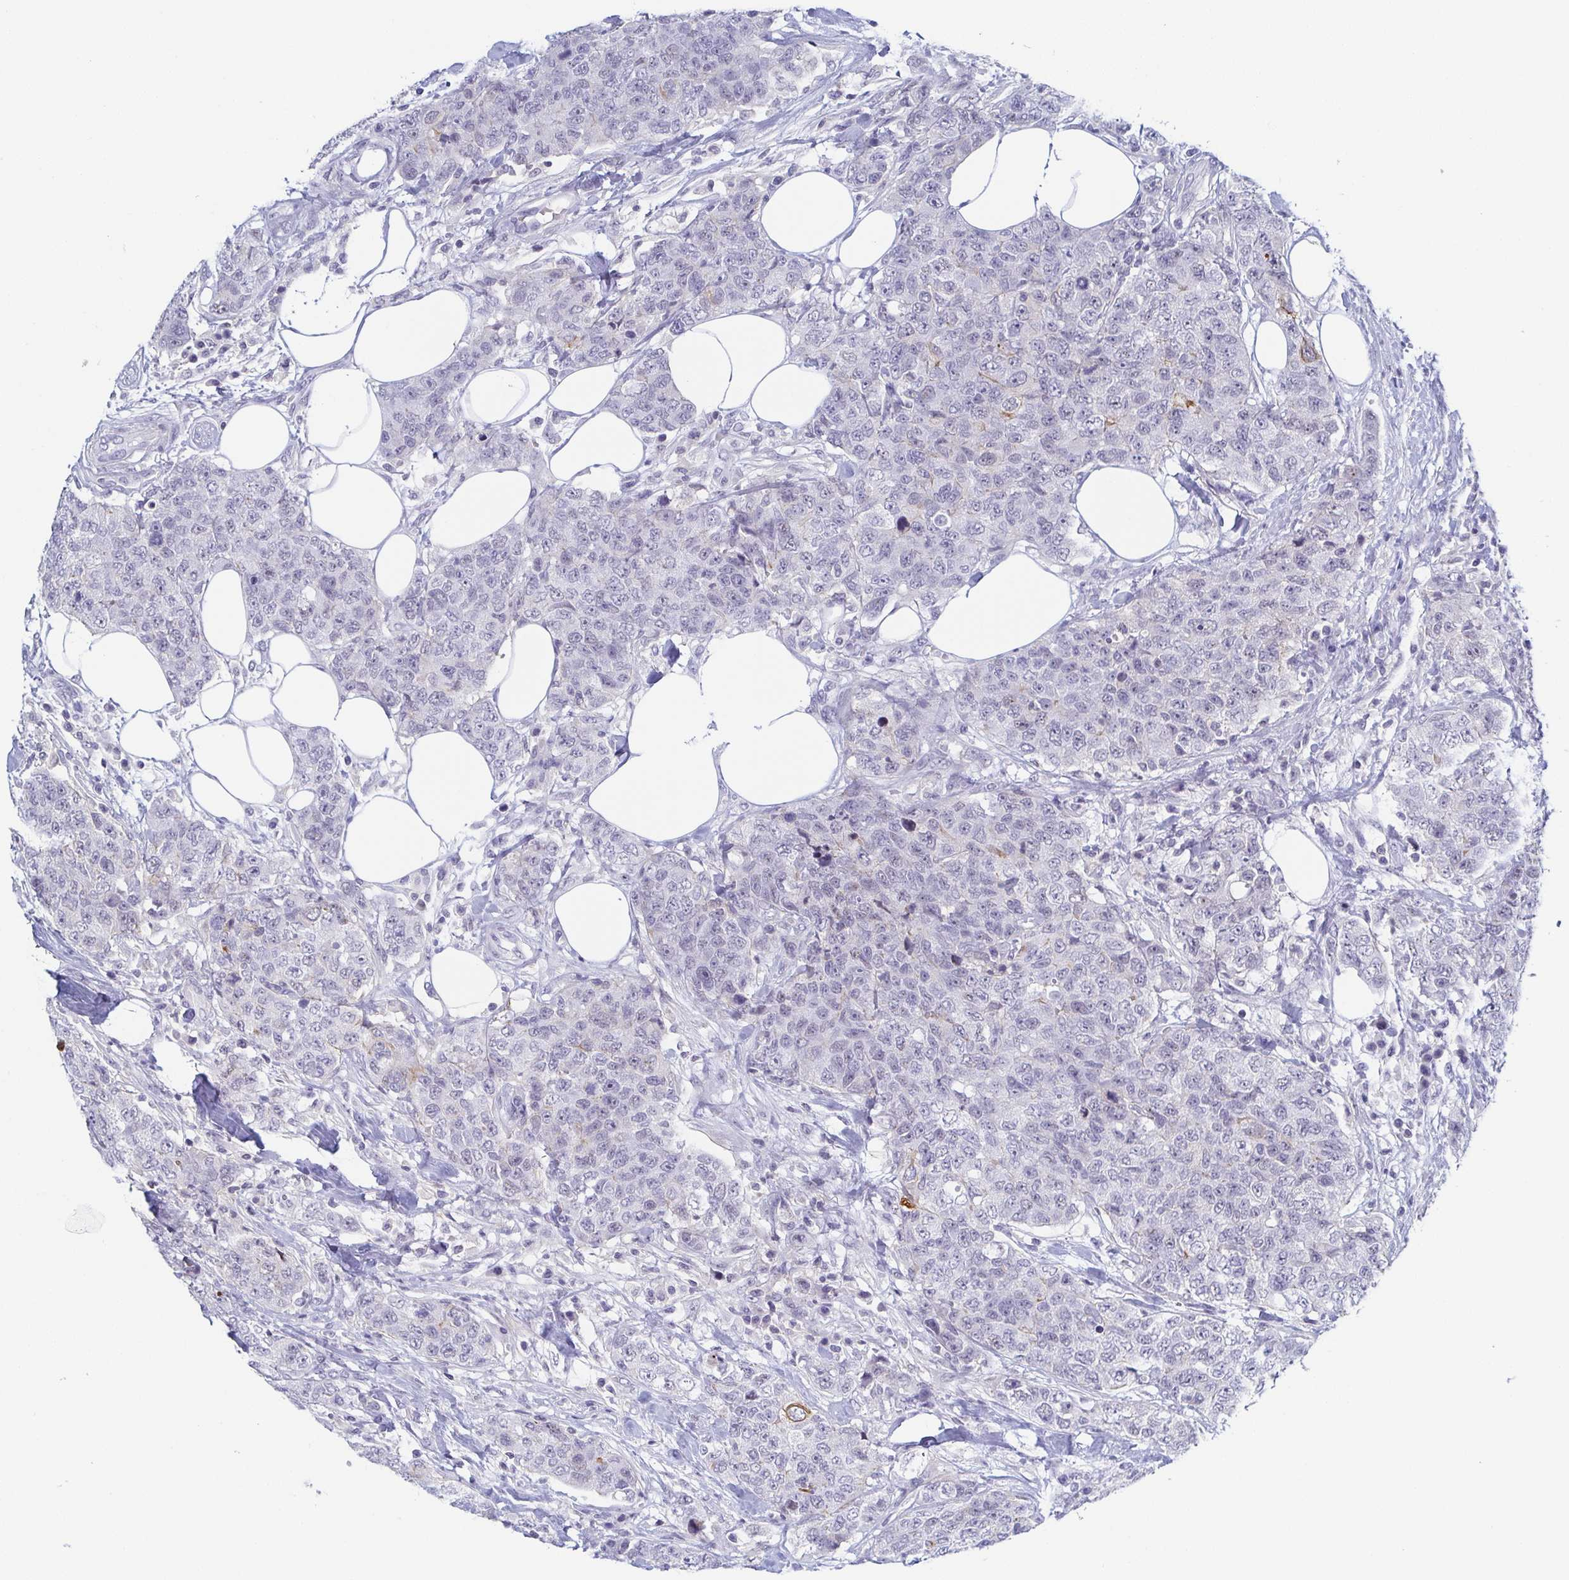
{"staining": {"intensity": "negative", "quantity": "none", "location": "none"}, "tissue": "urothelial cancer", "cell_type": "Tumor cells", "image_type": "cancer", "snomed": [{"axis": "morphology", "description": "Urothelial carcinoma, High grade"}, {"axis": "topography", "description": "Urinary bladder"}], "caption": "An image of urothelial cancer stained for a protein demonstrates no brown staining in tumor cells.", "gene": "RHOV", "patient": {"sex": "female", "age": 78}}